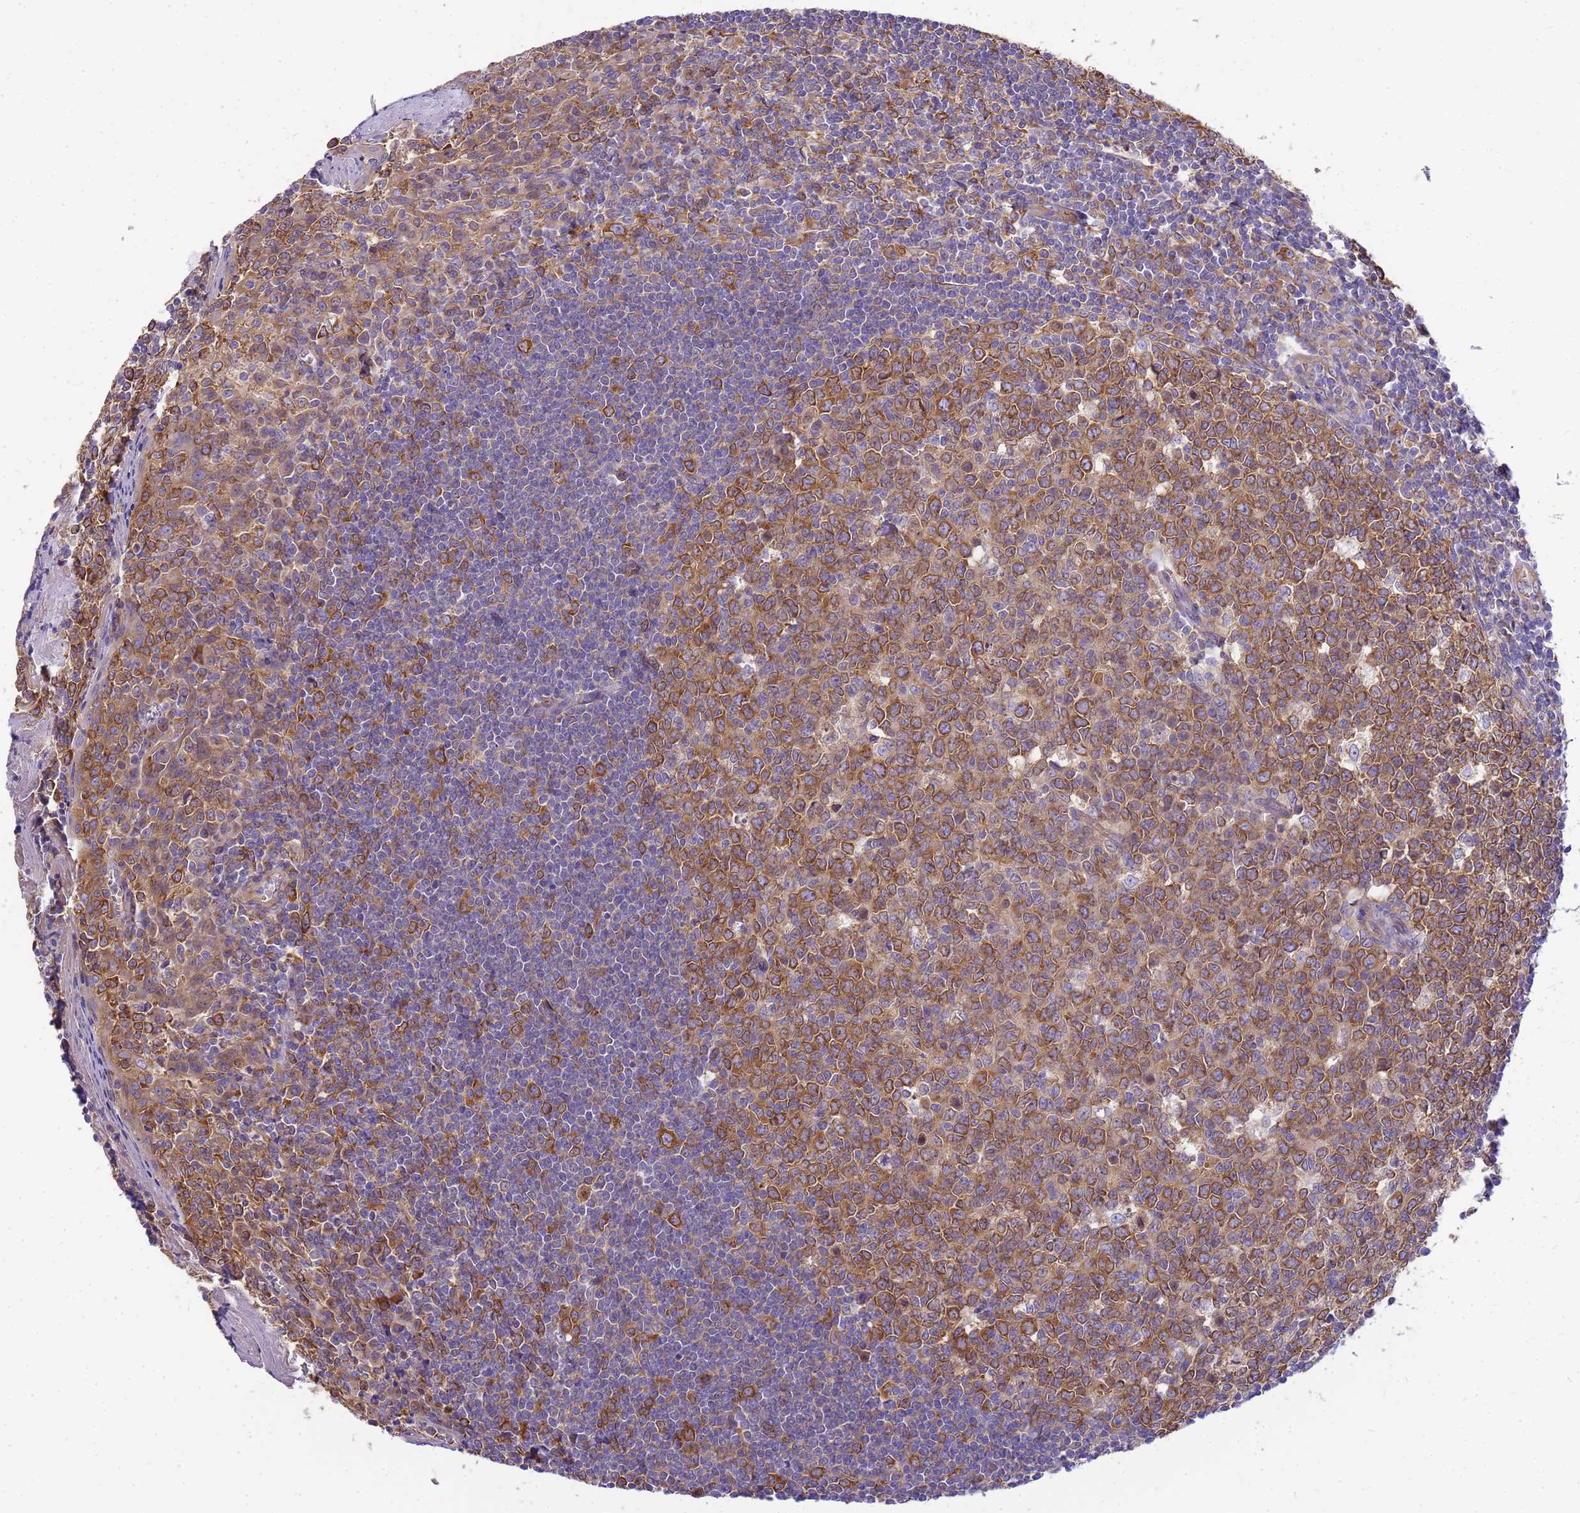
{"staining": {"intensity": "strong", "quantity": ">75%", "location": "cytoplasmic/membranous"}, "tissue": "tonsil", "cell_type": "Germinal center cells", "image_type": "normal", "snomed": [{"axis": "morphology", "description": "Normal tissue, NOS"}, {"axis": "topography", "description": "Tonsil"}], "caption": "DAB (3,3'-diaminobenzidine) immunohistochemical staining of normal human tonsil reveals strong cytoplasmic/membranous protein positivity in approximately >75% of germinal center cells. (DAB = brown stain, brightfield microscopy at high magnification).", "gene": "ENSG00000198211", "patient": {"sex": "male", "age": 27}}